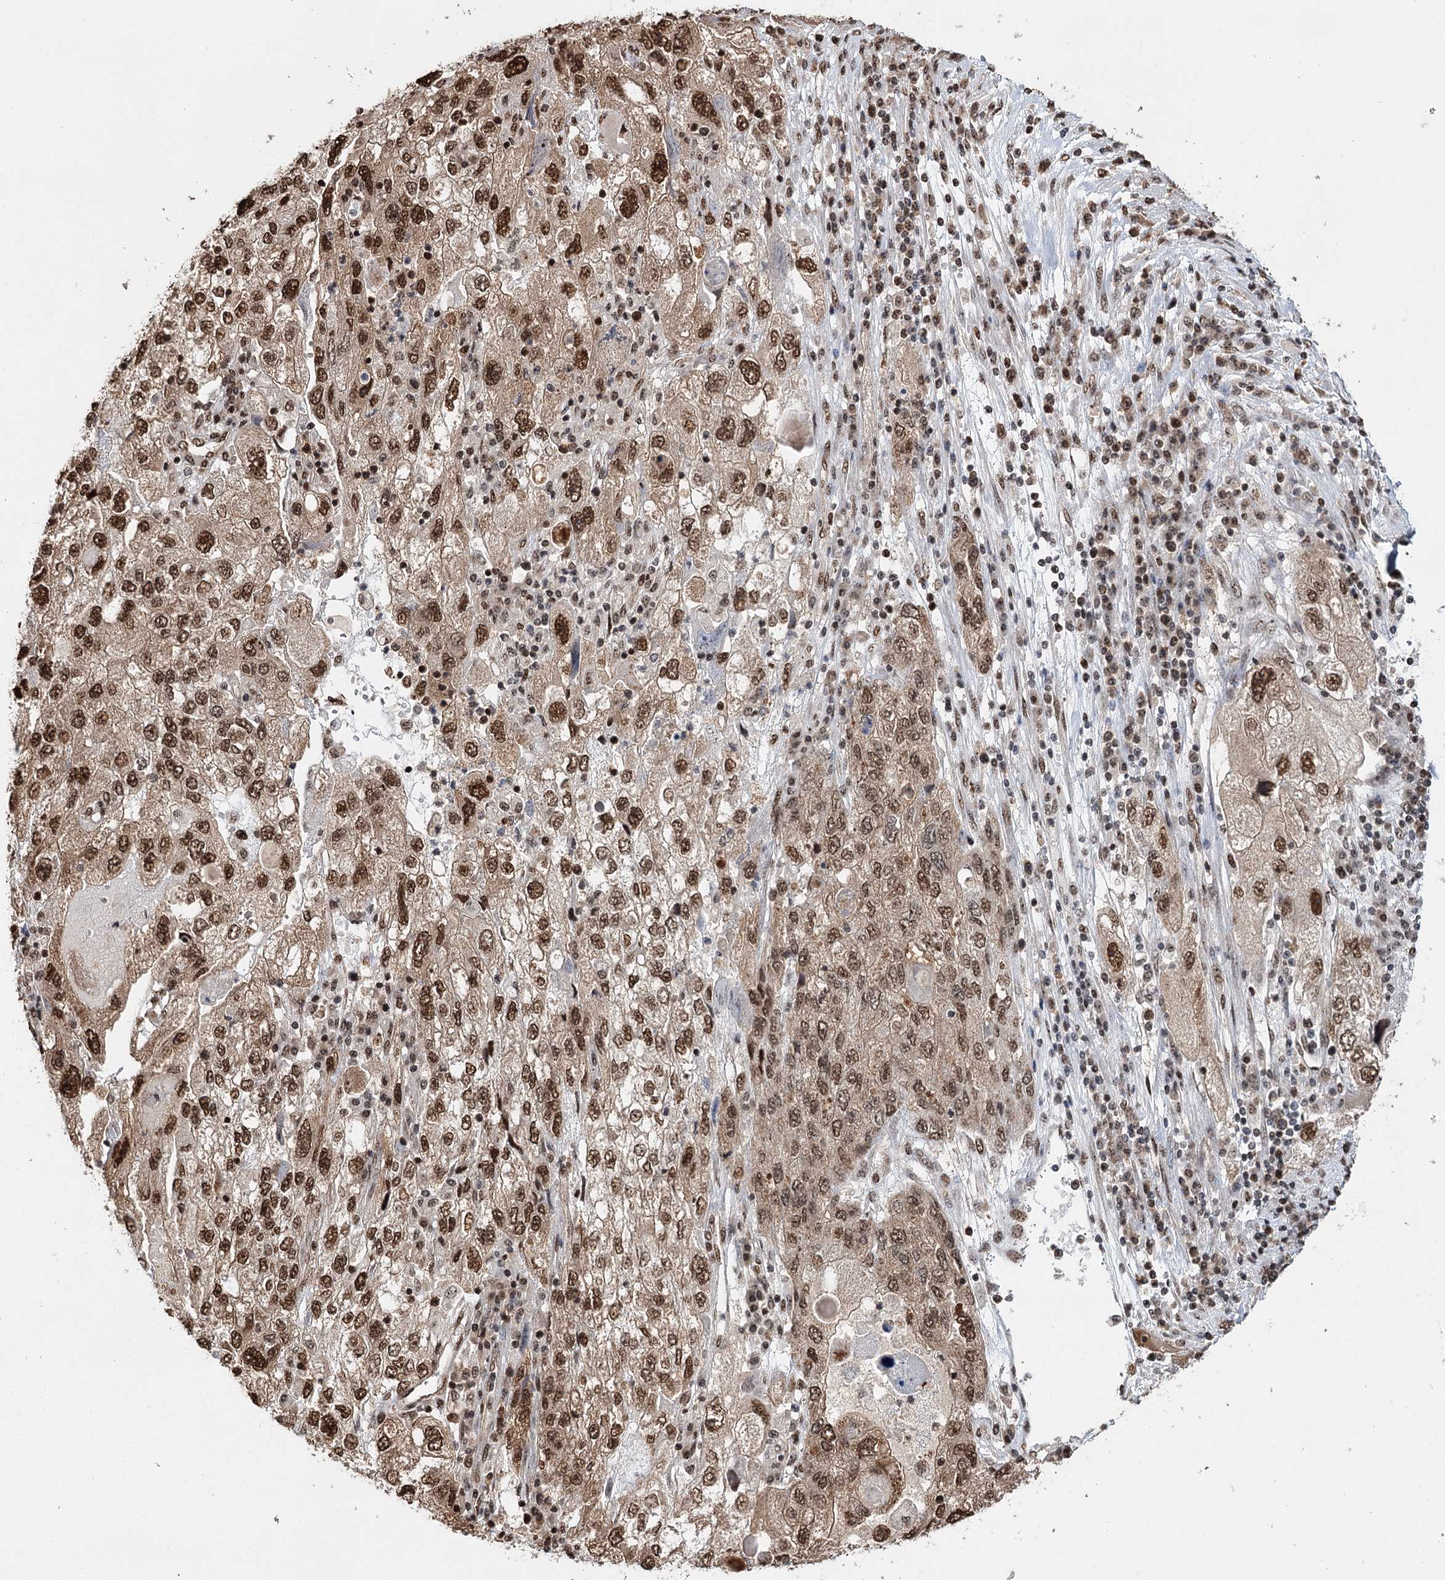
{"staining": {"intensity": "strong", "quantity": ">75%", "location": "nuclear"}, "tissue": "endometrial cancer", "cell_type": "Tumor cells", "image_type": "cancer", "snomed": [{"axis": "morphology", "description": "Adenocarcinoma, NOS"}, {"axis": "topography", "description": "Endometrium"}], "caption": "Immunohistochemical staining of human endometrial cancer demonstrates high levels of strong nuclear protein positivity in about >75% of tumor cells.", "gene": "RPS27A", "patient": {"sex": "female", "age": 49}}